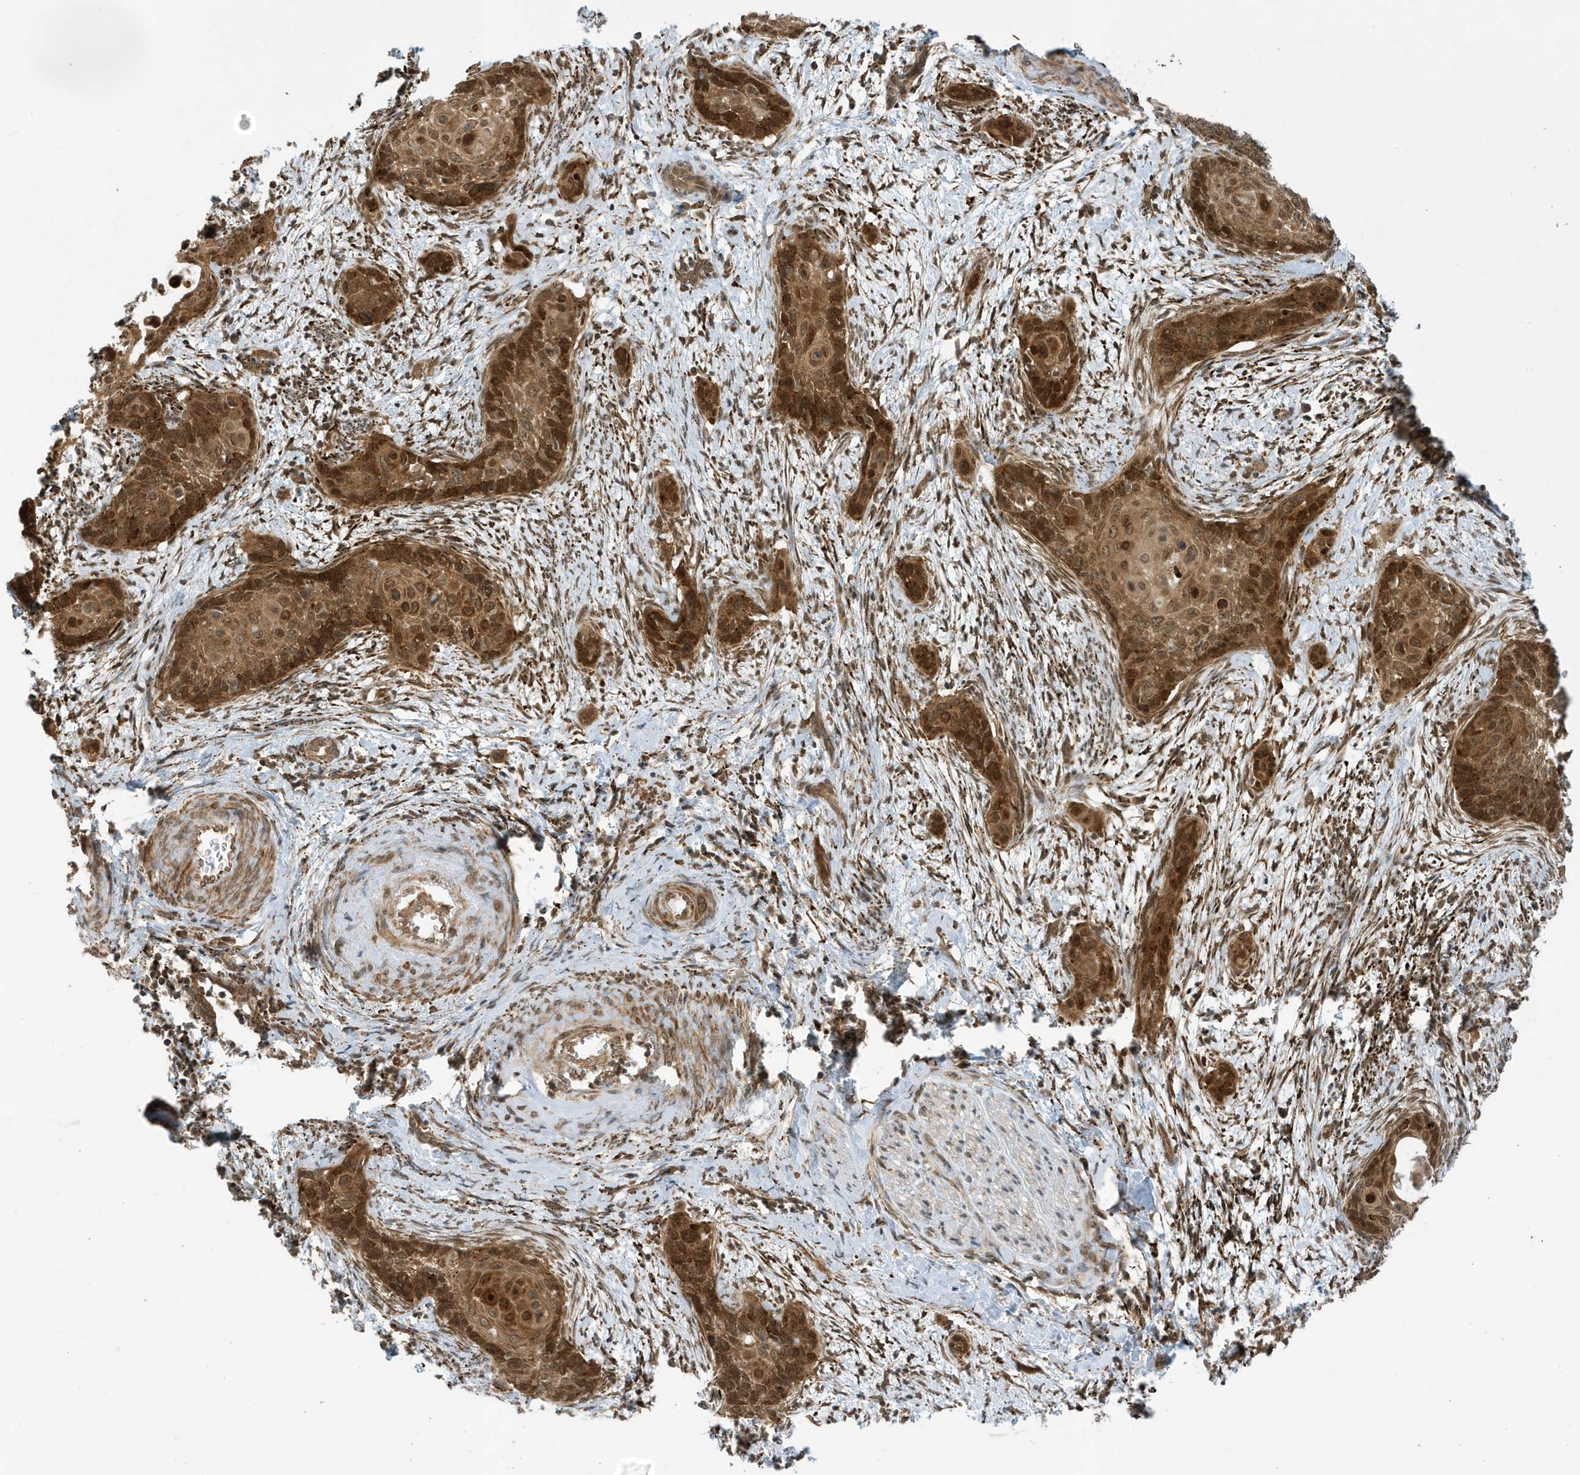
{"staining": {"intensity": "strong", "quantity": ">75%", "location": "cytoplasmic/membranous,nuclear"}, "tissue": "cervical cancer", "cell_type": "Tumor cells", "image_type": "cancer", "snomed": [{"axis": "morphology", "description": "Squamous cell carcinoma, NOS"}, {"axis": "topography", "description": "Cervix"}], "caption": "Cervical cancer tissue exhibits strong cytoplasmic/membranous and nuclear expression in approximately >75% of tumor cells", "gene": "DHX36", "patient": {"sex": "female", "age": 33}}